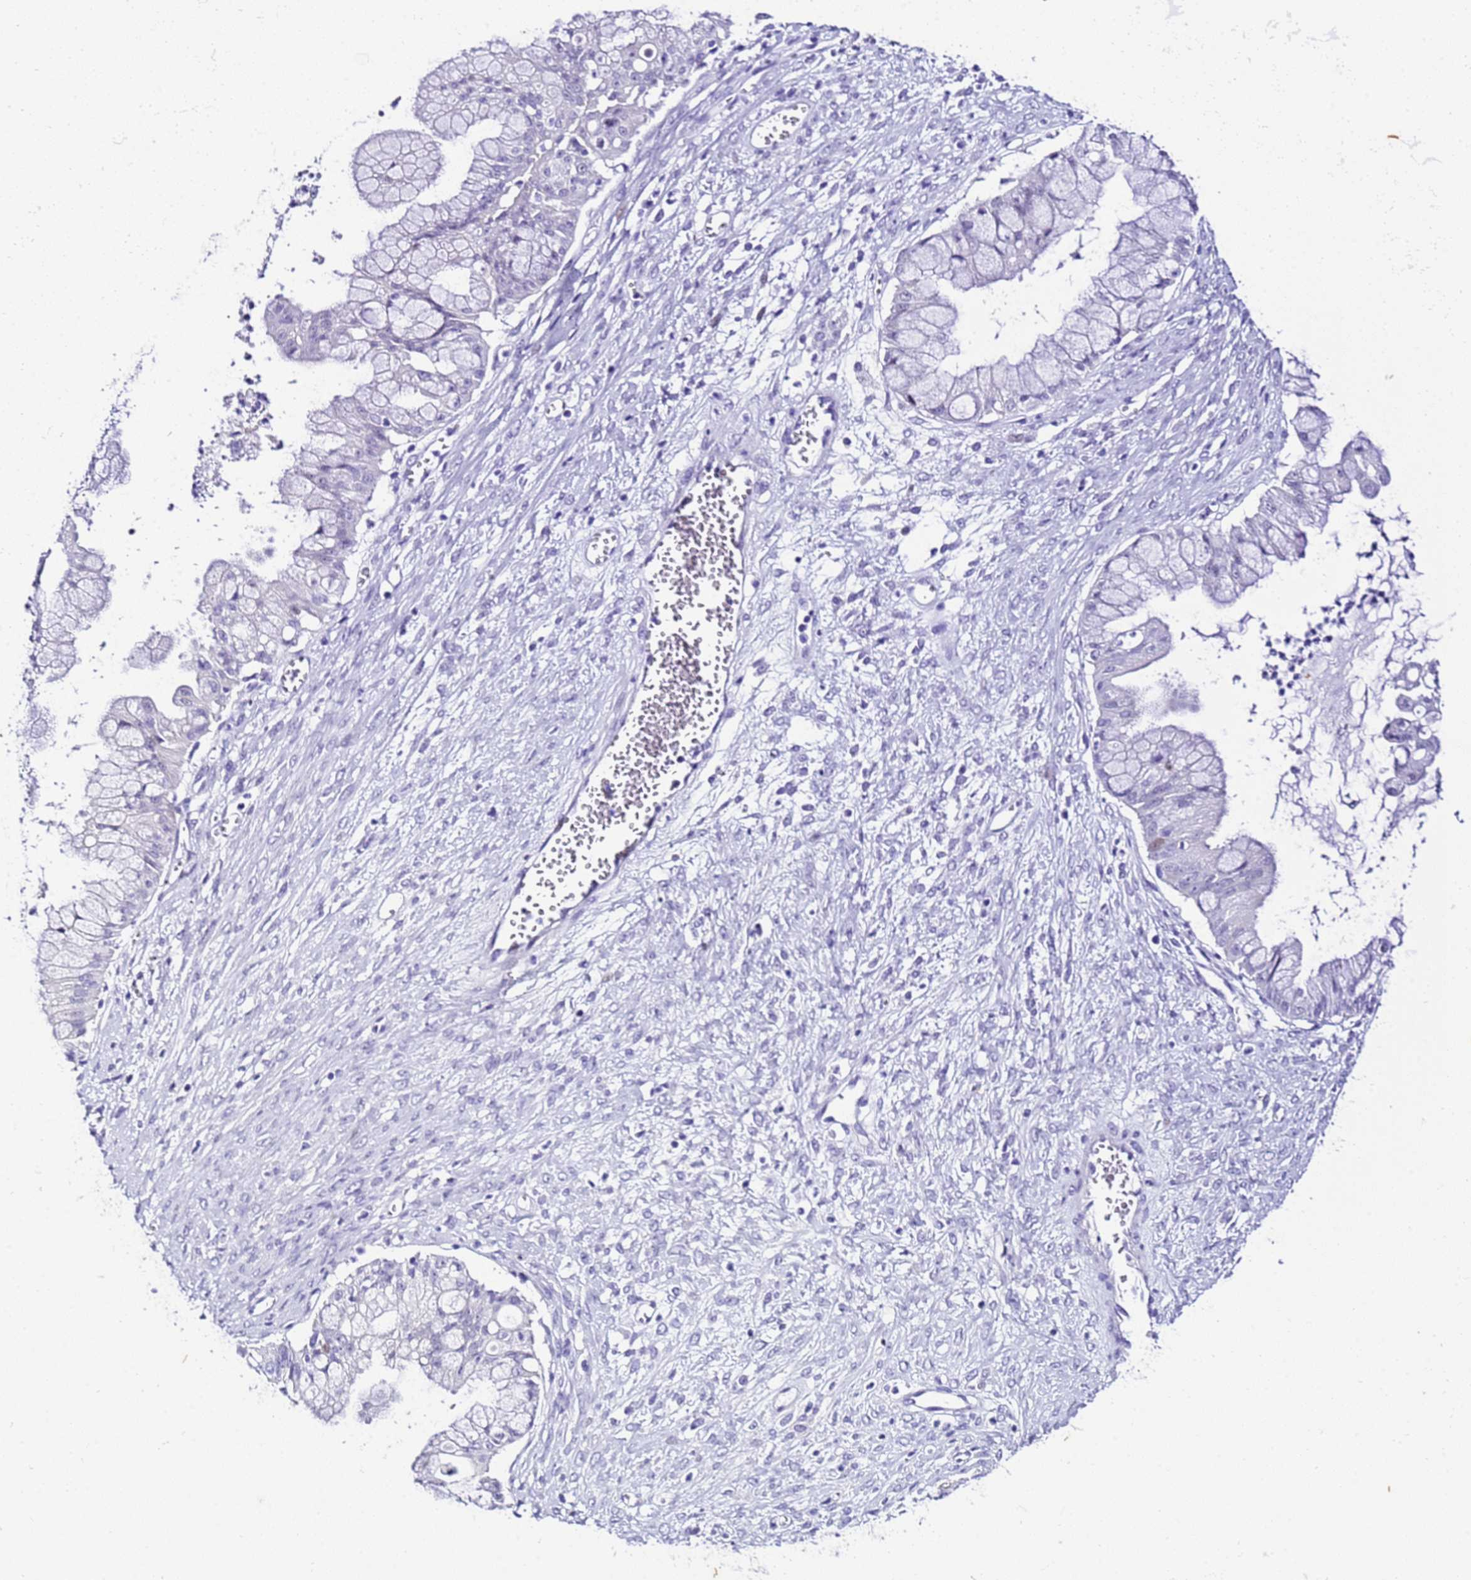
{"staining": {"intensity": "negative", "quantity": "none", "location": "none"}, "tissue": "ovarian cancer", "cell_type": "Tumor cells", "image_type": "cancer", "snomed": [{"axis": "morphology", "description": "Cystadenocarcinoma, mucinous, NOS"}, {"axis": "topography", "description": "Ovary"}], "caption": "An image of mucinous cystadenocarcinoma (ovarian) stained for a protein shows no brown staining in tumor cells.", "gene": "ZNF417", "patient": {"sex": "female", "age": 70}}